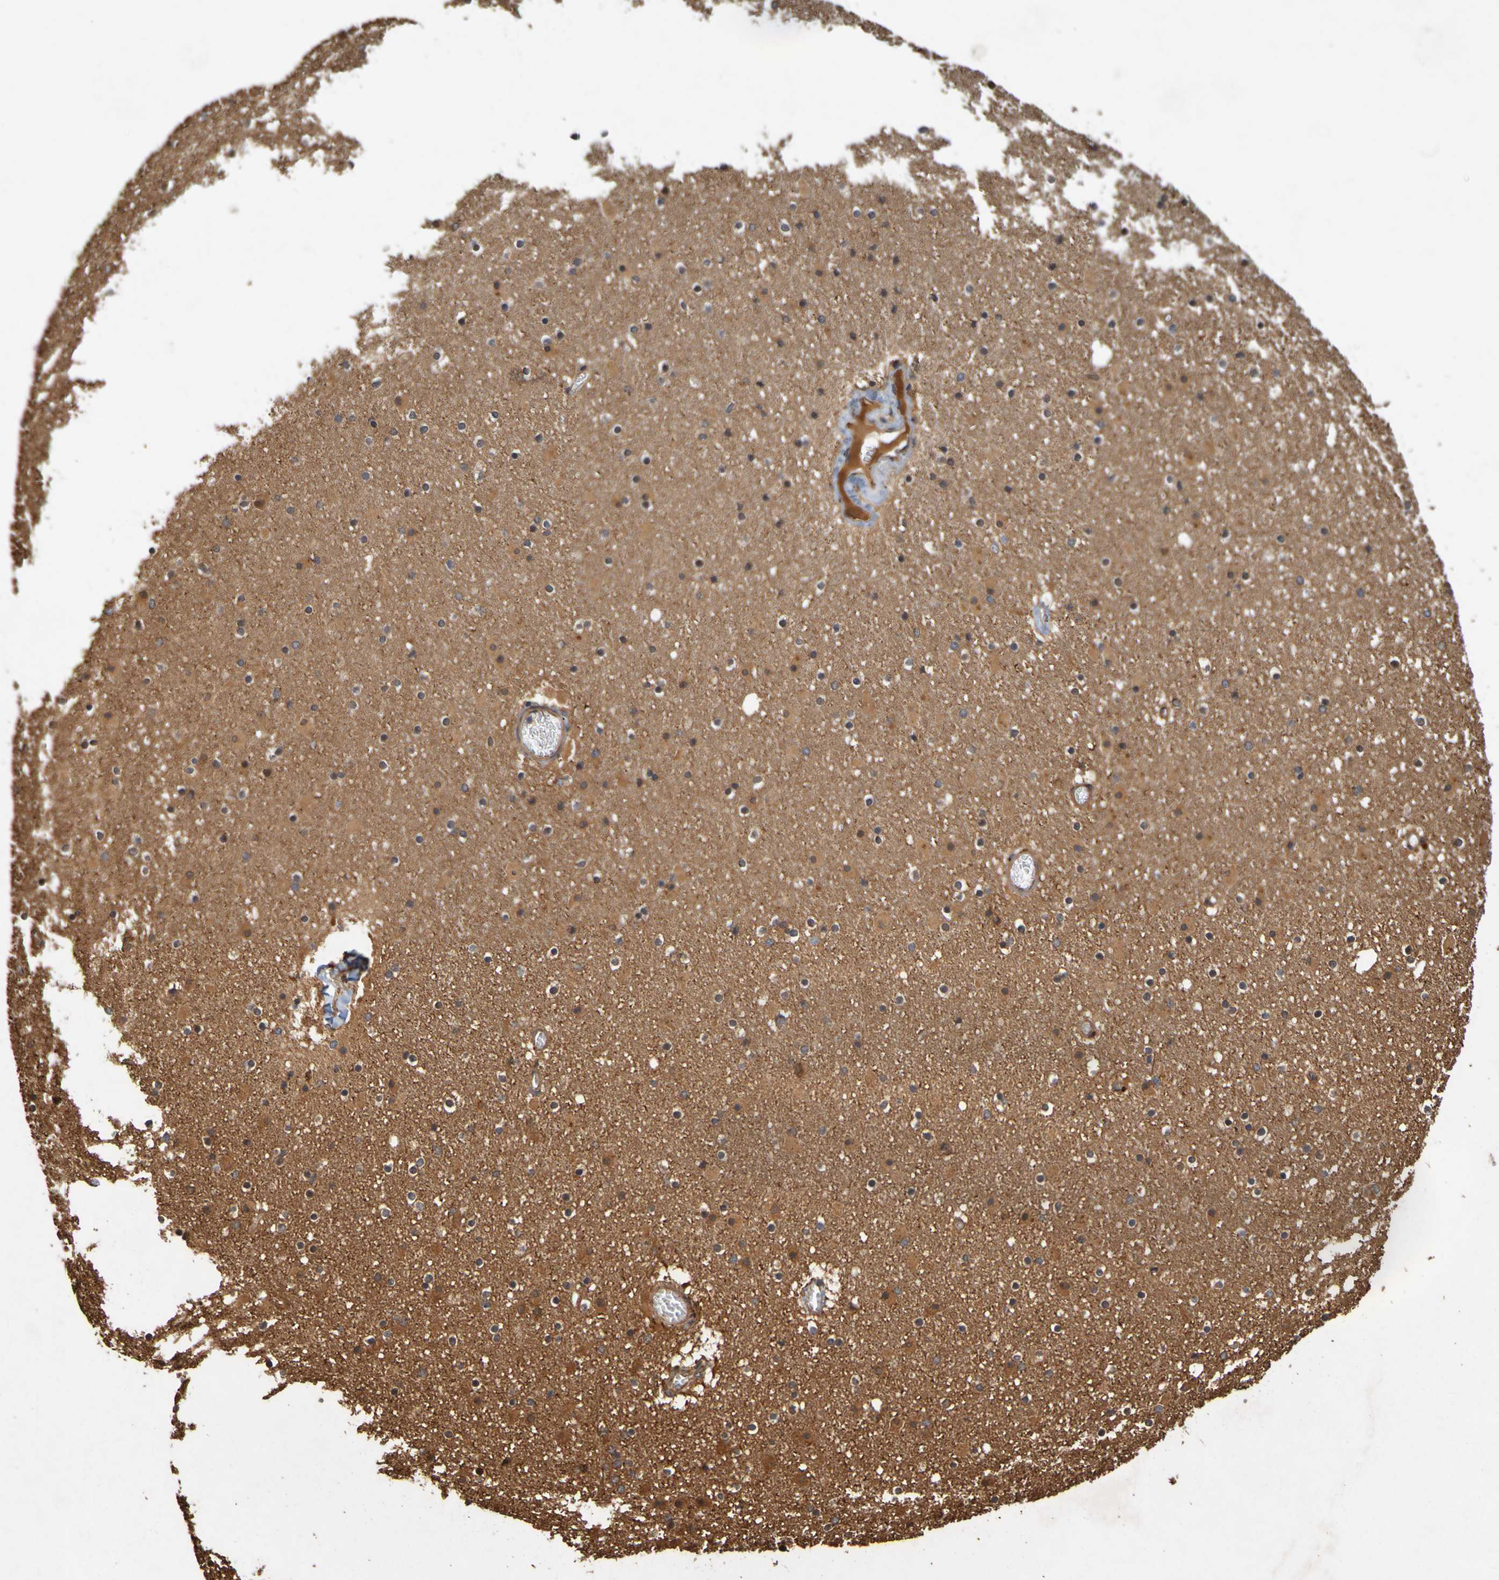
{"staining": {"intensity": "moderate", "quantity": "<25%", "location": "cytoplasmic/membranous"}, "tissue": "caudate", "cell_type": "Glial cells", "image_type": "normal", "snomed": [{"axis": "morphology", "description": "Normal tissue, NOS"}, {"axis": "topography", "description": "Lateral ventricle wall"}], "caption": "This photomicrograph exhibits IHC staining of unremarkable caudate, with low moderate cytoplasmic/membranous positivity in approximately <25% of glial cells.", "gene": "OCRL", "patient": {"sex": "male", "age": 45}}